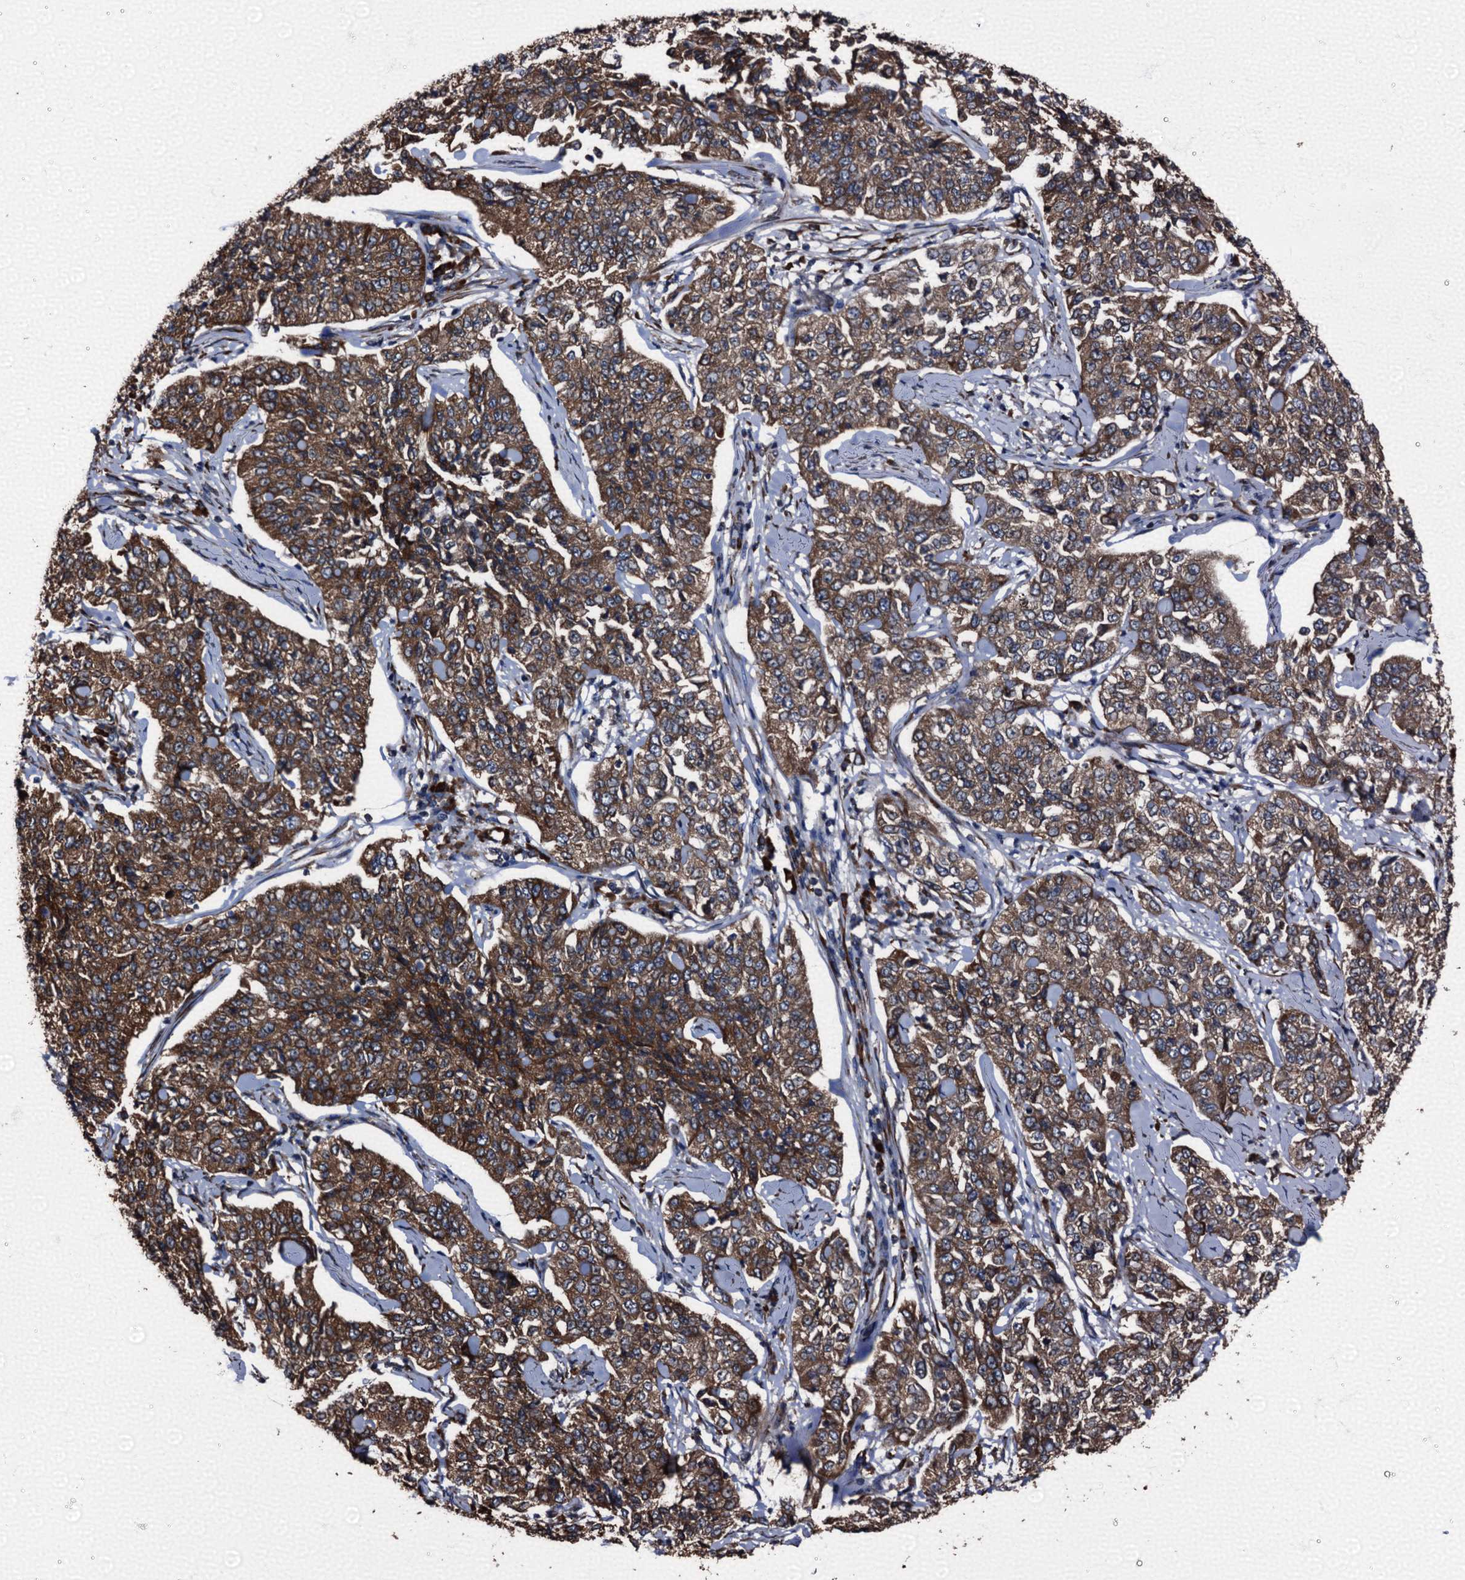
{"staining": {"intensity": "strong", "quantity": ">75%", "location": "cytoplasmic/membranous"}, "tissue": "cervical cancer", "cell_type": "Tumor cells", "image_type": "cancer", "snomed": [{"axis": "morphology", "description": "Squamous cell carcinoma, NOS"}, {"axis": "topography", "description": "Cervix"}], "caption": "A brown stain highlights strong cytoplasmic/membranous staining of a protein in cervical cancer tumor cells. (brown staining indicates protein expression, while blue staining denotes nuclei).", "gene": "ATP2C1", "patient": {"sex": "female", "age": 35}}